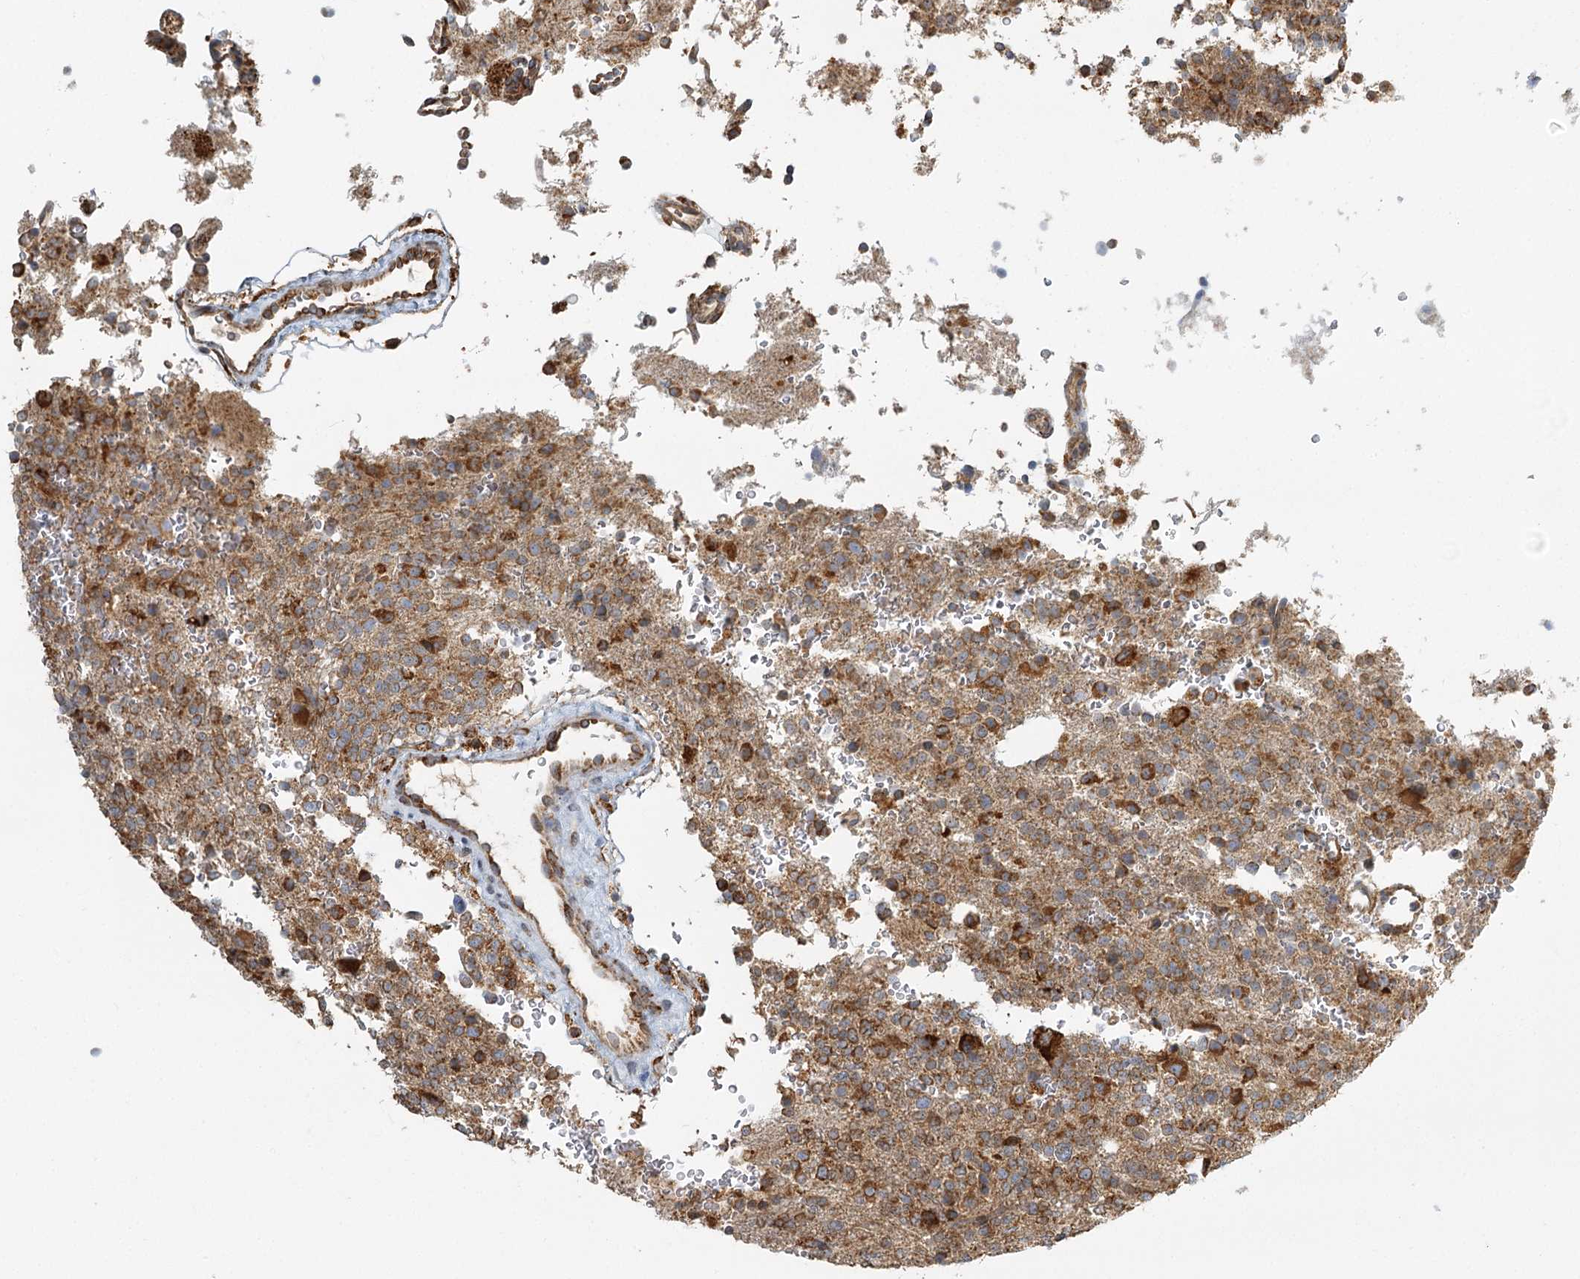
{"staining": {"intensity": "moderate", "quantity": "25%-75%", "location": "cytoplasmic/membranous"}, "tissue": "glioma", "cell_type": "Tumor cells", "image_type": "cancer", "snomed": [{"axis": "morphology", "description": "Glioma, malignant, High grade"}, {"axis": "topography", "description": "Brain"}], "caption": "This micrograph demonstrates malignant glioma (high-grade) stained with IHC to label a protein in brown. The cytoplasmic/membranous of tumor cells show moderate positivity for the protein. Nuclei are counter-stained blue.", "gene": "TAS1R1", "patient": {"sex": "female", "age": 62}}